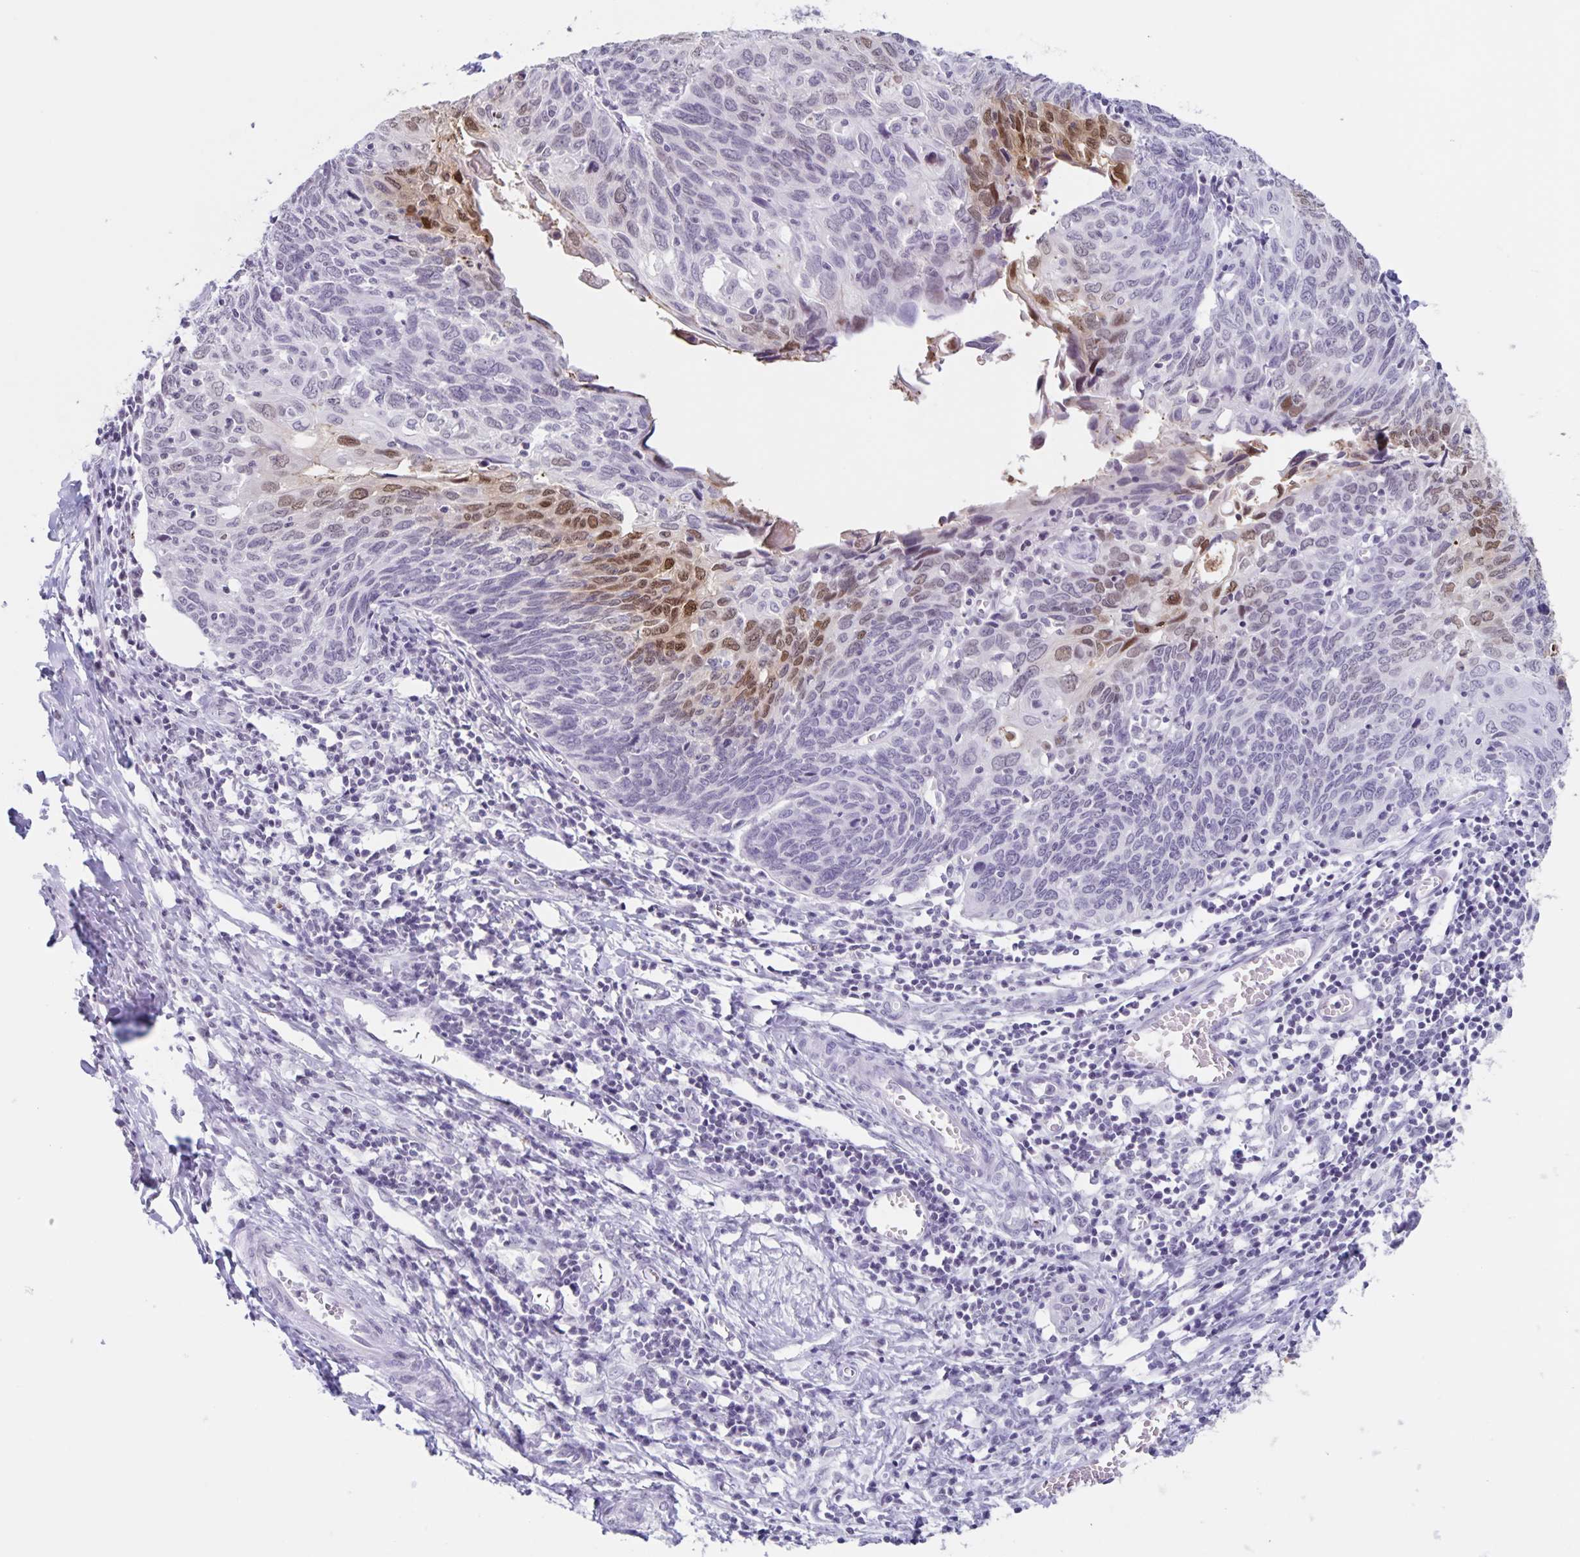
{"staining": {"intensity": "moderate", "quantity": "<25%", "location": "nuclear"}, "tissue": "cervical cancer", "cell_type": "Tumor cells", "image_type": "cancer", "snomed": [{"axis": "morphology", "description": "Squamous cell carcinoma, NOS"}, {"axis": "topography", "description": "Cervix"}], "caption": "Cervical cancer (squamous cell carcinoma) was stained to show a protein in brown. There is low levels of moderate nuclear expression in about <25% of tumor cells.", "gene": "LCE6A", "patient": {"sex": "female", "age": 39}}